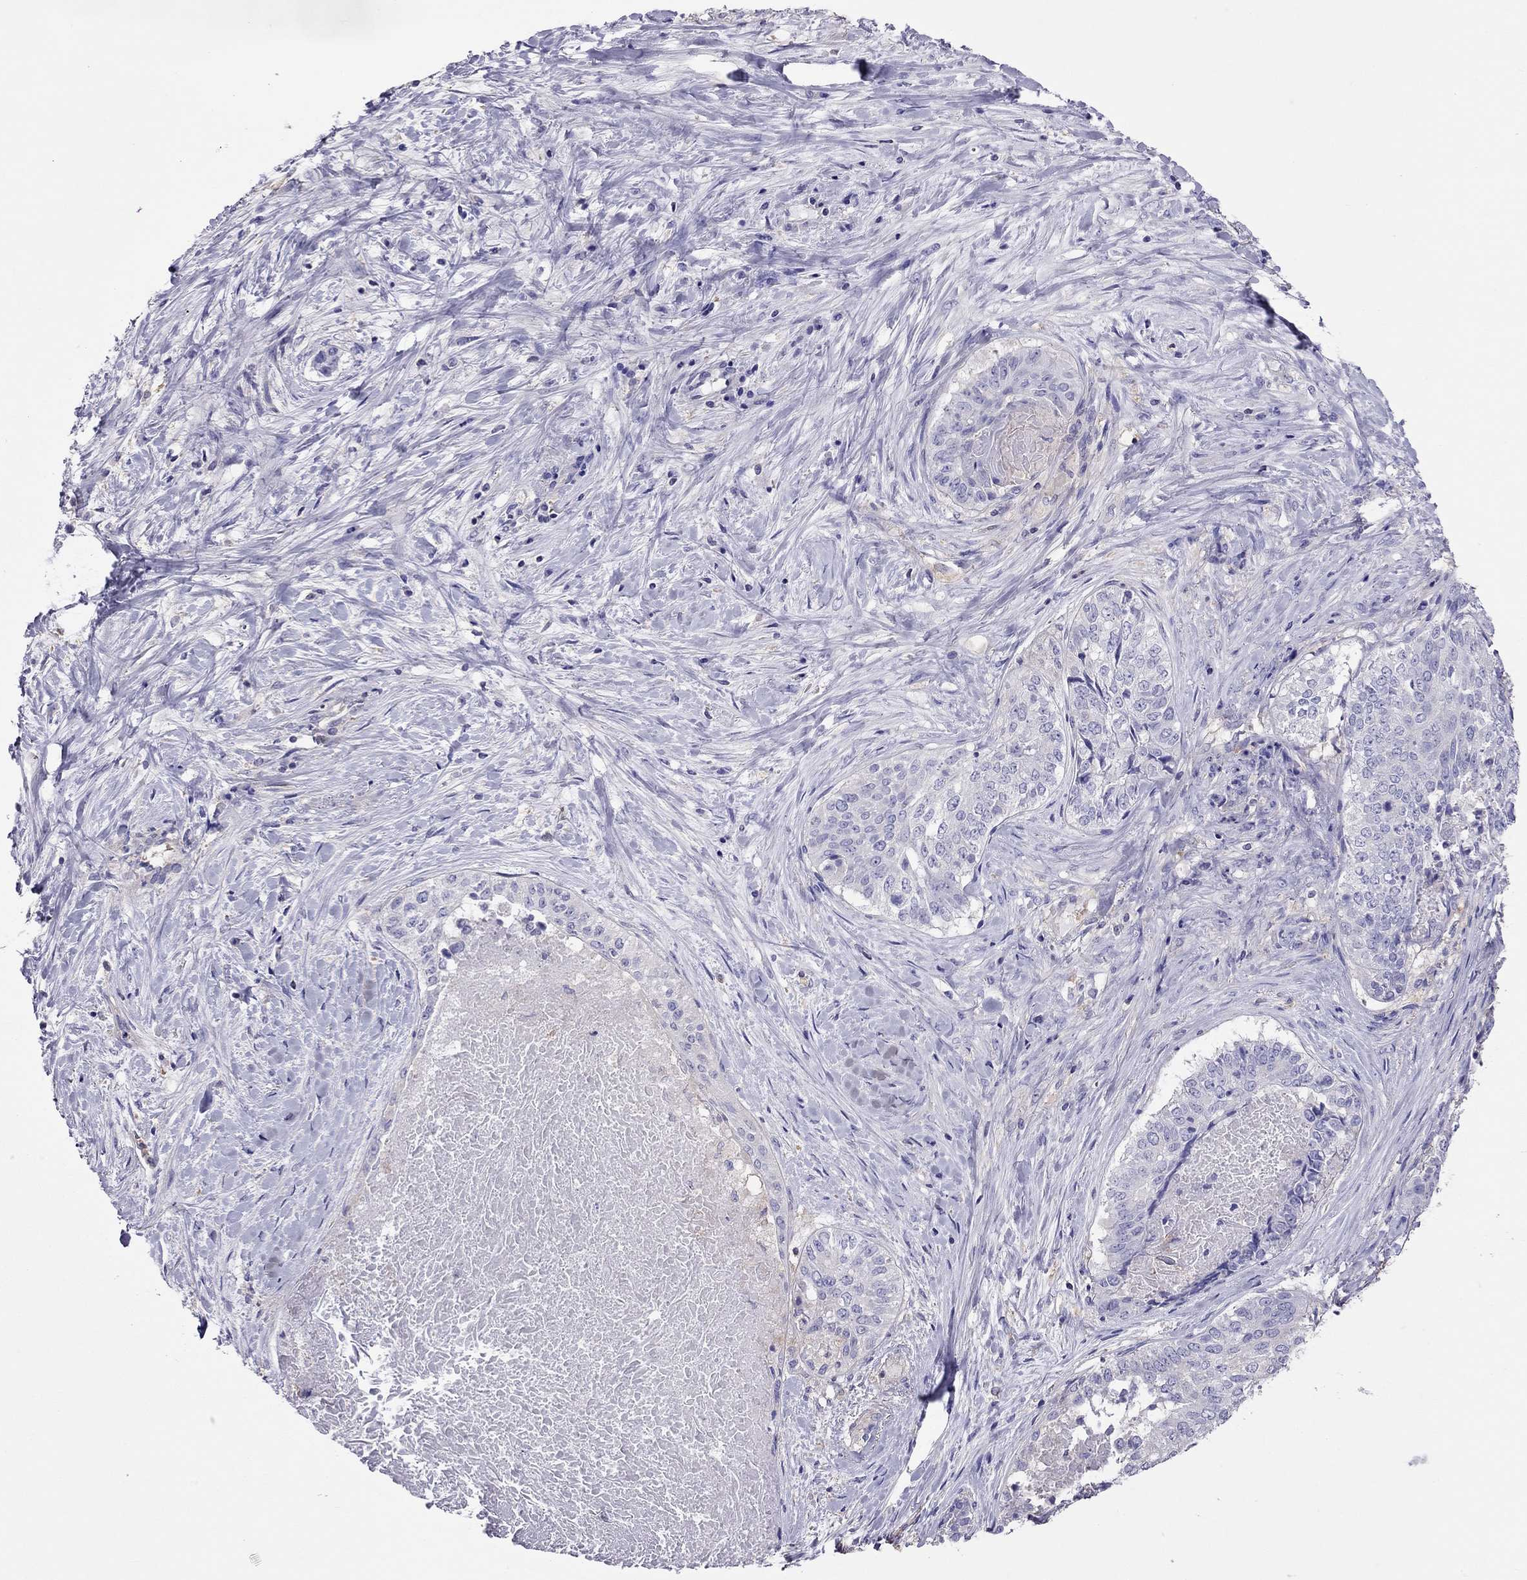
{"staining": {"intensity": "negative", "quantity": "none", "location": "none"}, "tissue": "lung cancer", "cell_type": "Tumor cells", "image_type": "cancer", "snomed": [{"axis": "morphology", "description": "Squamous cell carcinoma, NOS"}, {"axis": "topography", "description": "Lung"}], "caption": "Photomicrograph shows no protein positivity in tumor cells of lung cancer (squamous cell carcinoma) tissue.", "gene": "TEX22", "patient": {"sex": "male", "age": 64}}